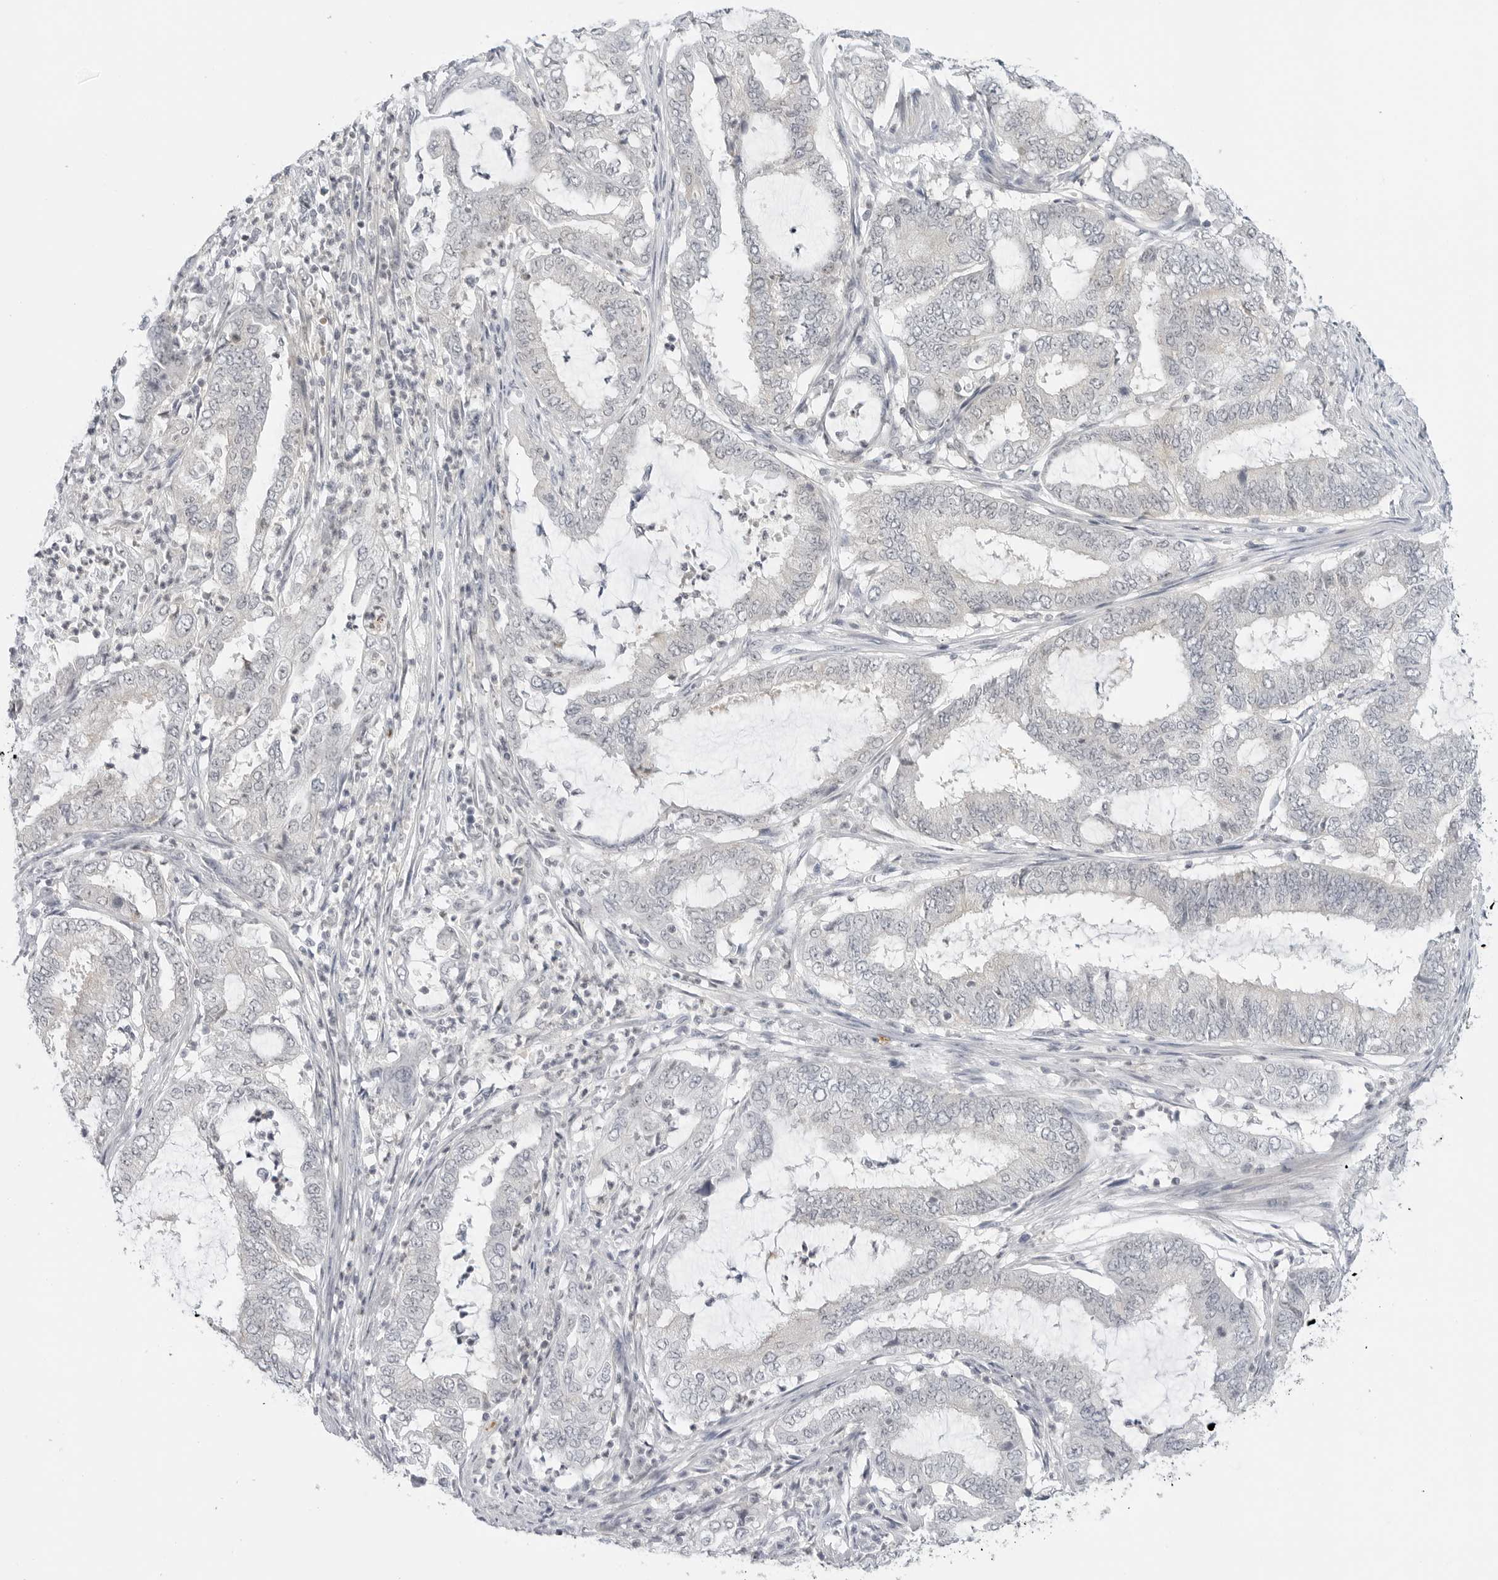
{"staining": {"intensity": "negative", "quantity": "none", "location": "none"}, "tissue": "endometrial cancer", "cell_type": "Tumor cells", "image_type": "cancer", "snomed": [{"axis": "morphology", "description": "Adenocarcinoma, NOS"}, {"axis": "topography", "description": "Endometrium"}], "caption": "High power microscopy histopathology image of an IHC photomicrograph of endometrial cancer (adenocarcinoma), revealing no significant positivity in tumor cells. (Stains: DAB immunohistochemistry (IHC) with hematoxylin counter stain, Microscopy: brightfield microscopy at high magnification).", "gene": "MAP2K5", "patient": {"sex": "female", "age": 51}}